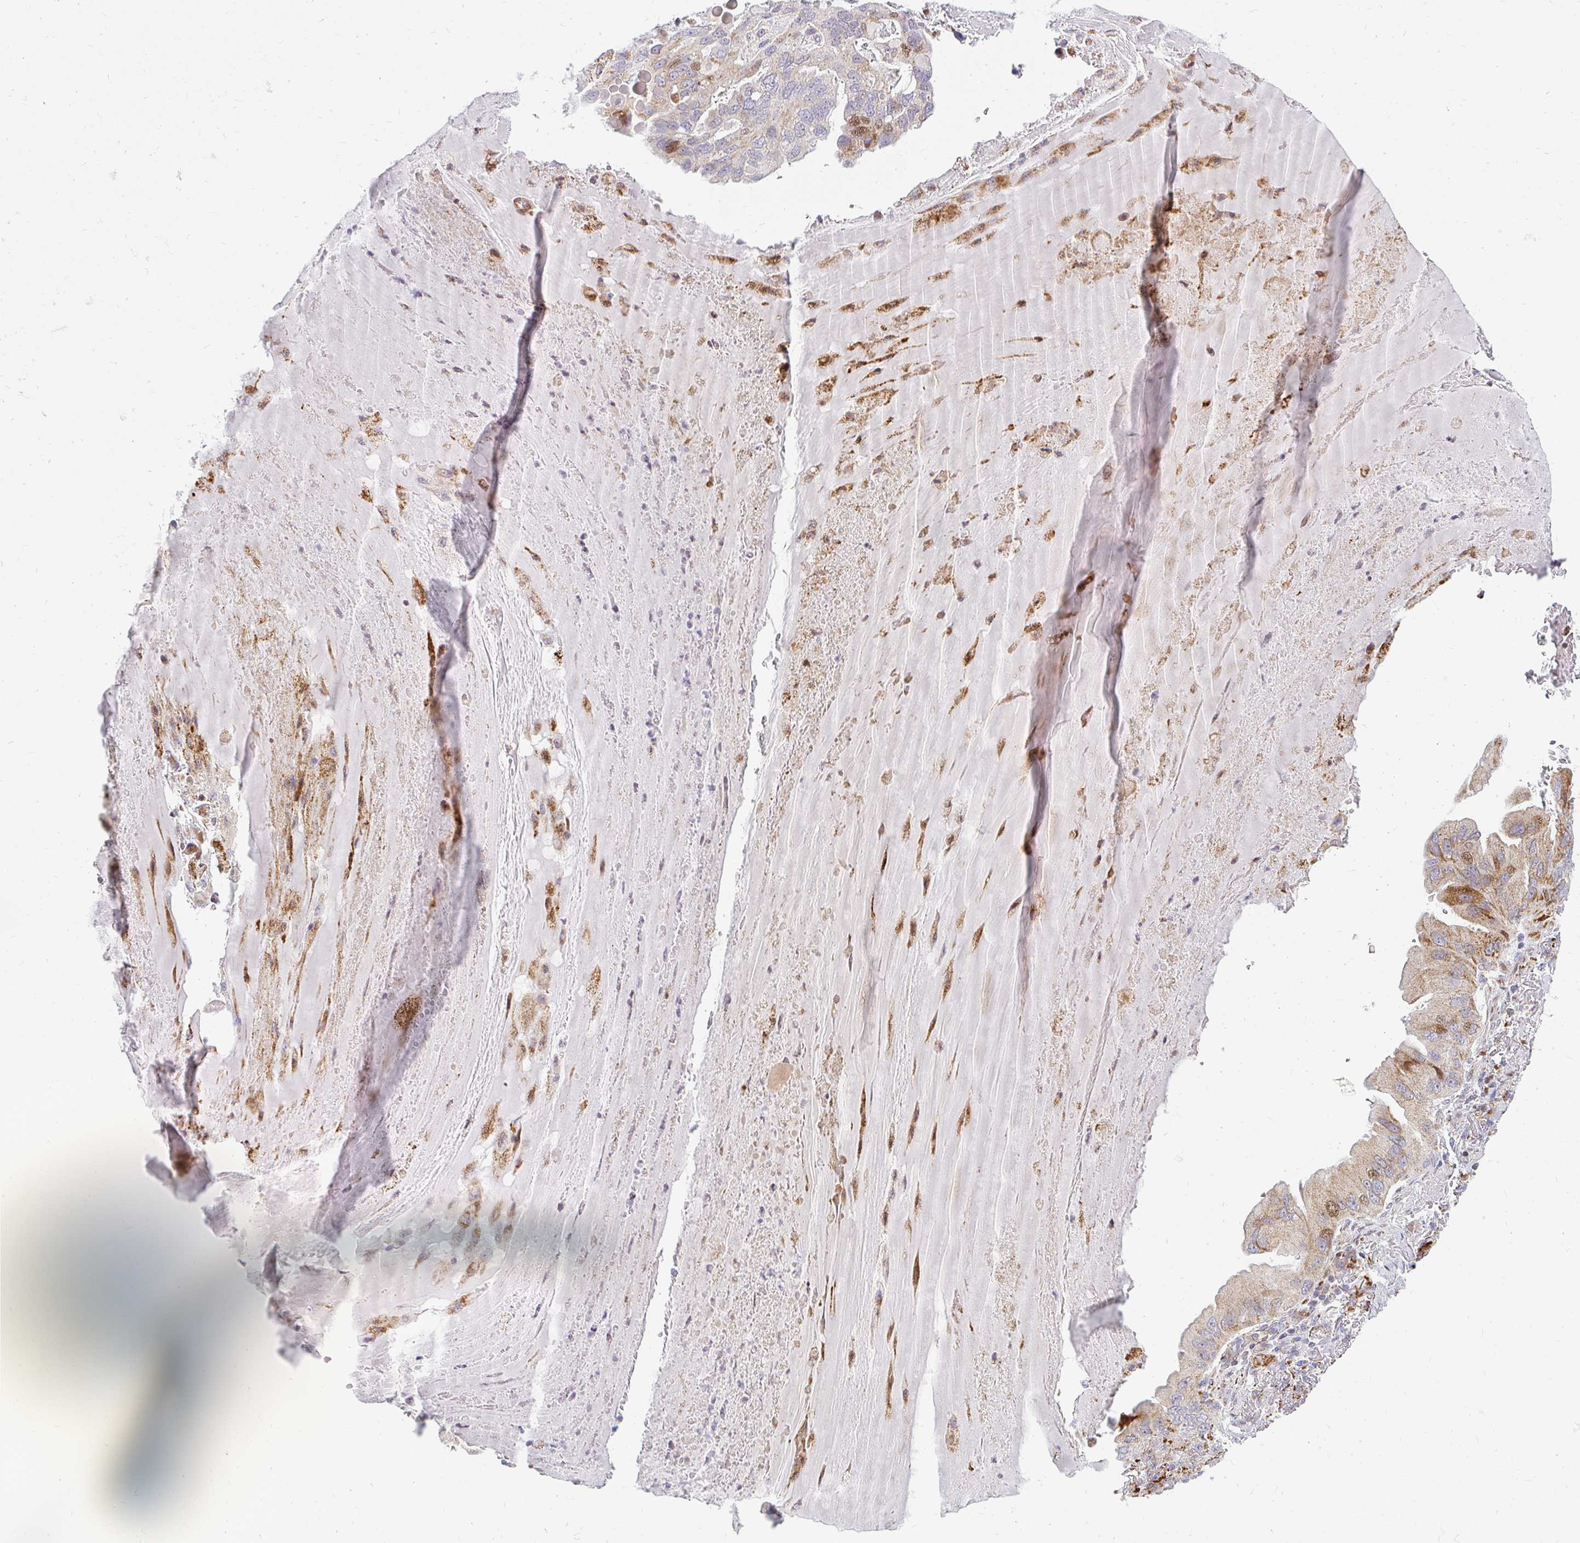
{"staining": {"intensity": "strong", "quantity": "<25%", "location": "cytoplasmic/membranous,nuclear"}, "tissue": "lung cancer", "cell_type": "Tumor cells", "image_type": "cancer", "snomed": [{"axis": "morphology", "description": "Adenocarcinoma, NOS"}, {"axis": "topography", "description": "Lung"}], "caption": "Human lung adenocarcinoma stained with a protein marker shows strong staining in tumor cells.", "gene": "PLA2G5", "patient": {"sex": "female", "age": 69}}